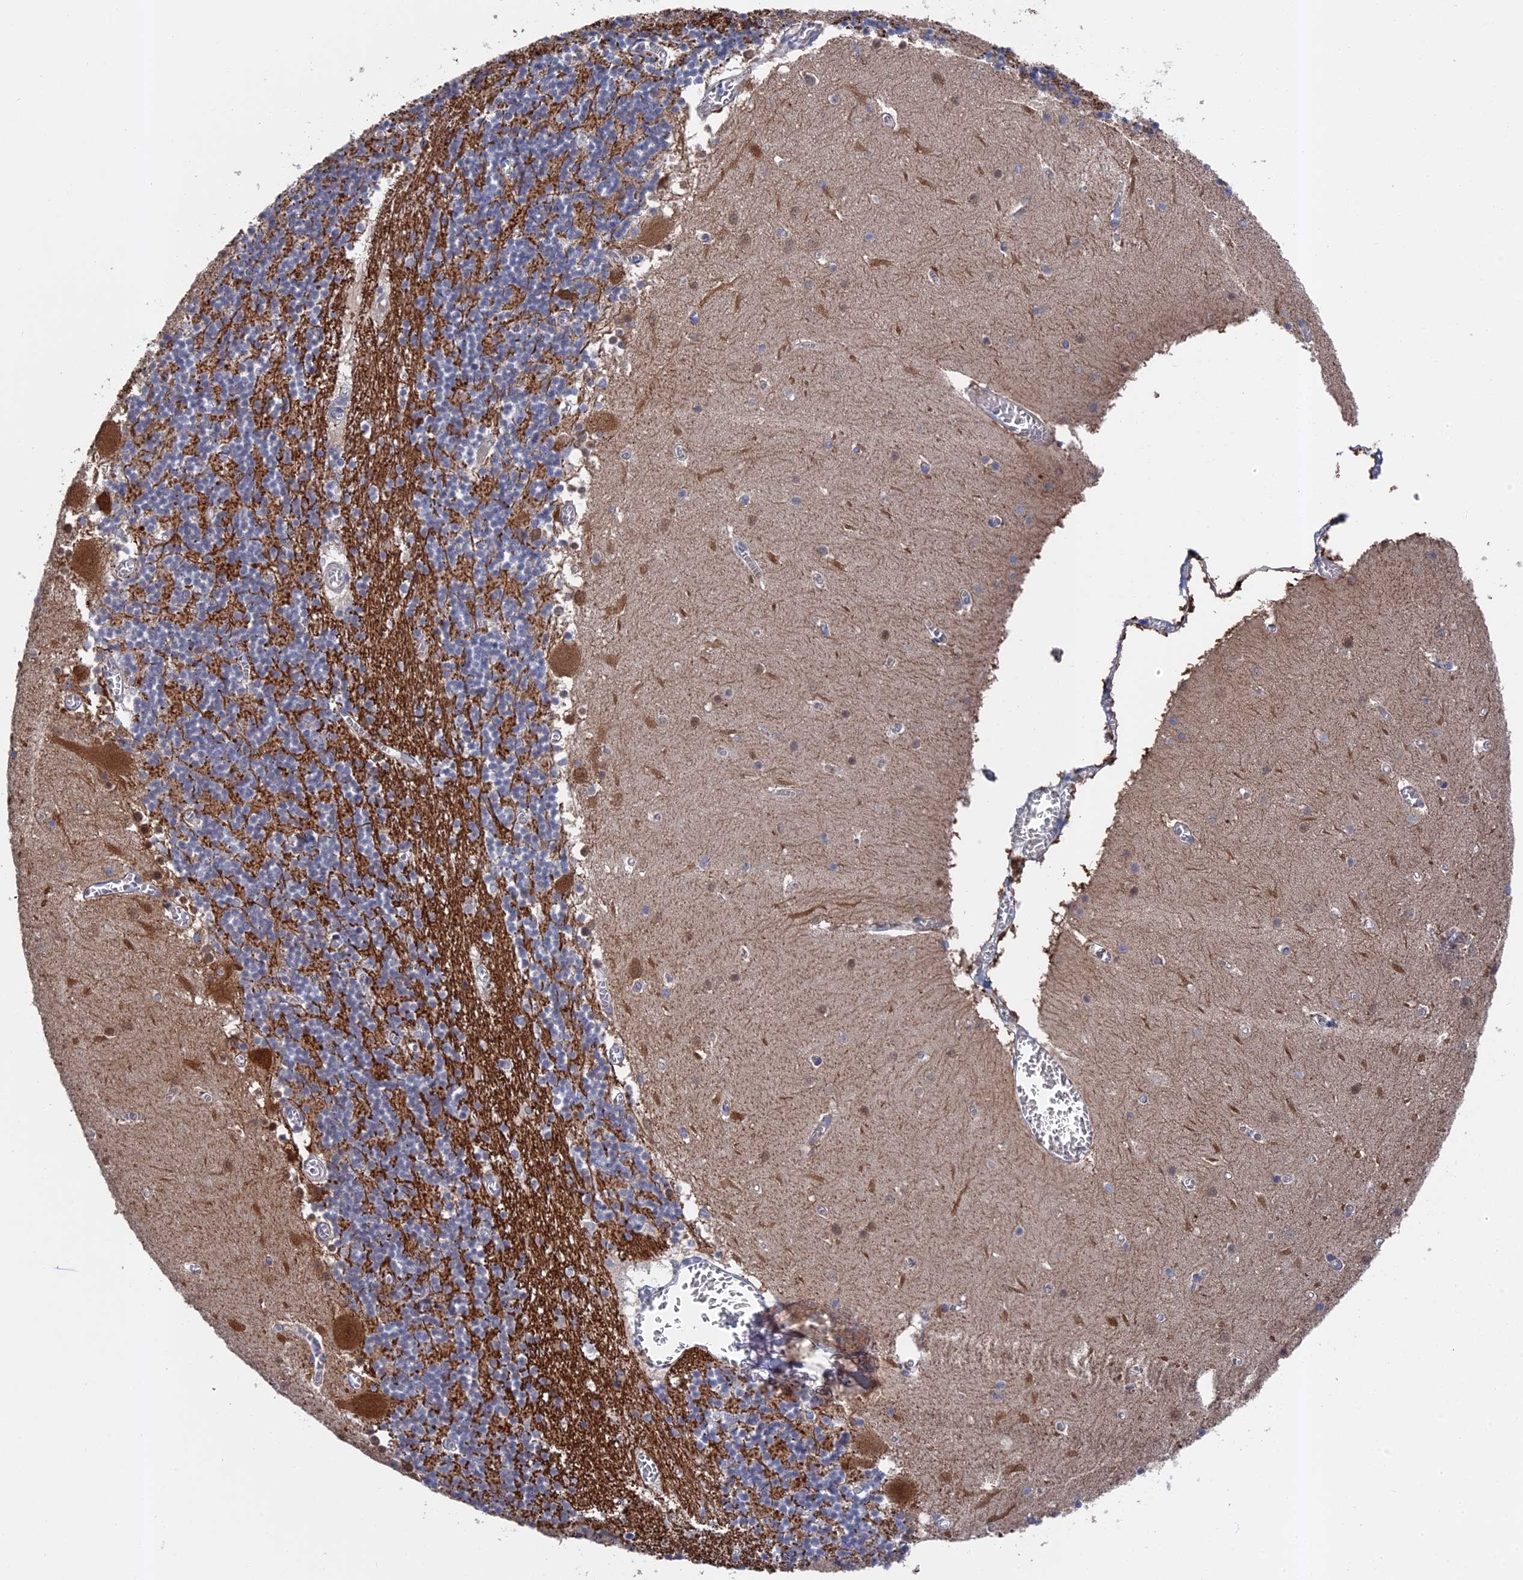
{"staining": {"intensity": "strong", "quantity": "25%-75%", "location": "cytoplasmic/membranous"}, "tissue": "cerebellum", "cell_type": "Cells in granular layer", "image_type": "normal", "snomed": [{"axis": "morphology", "description": "Normal tissue, NOS"}, {"axis": "topography", "description": "Cerebellum"}], "caption": "Immunohistochemistry (IHC) image of unremarkable human cerebellum stained for a protein (brown), which displays high levels of strong cytoplasmic/membranous positivity in approximately 25%-75% of cells in granular layer.", "gene": "TMEM161A", "patient": {"sex": "female", "age": 28}}